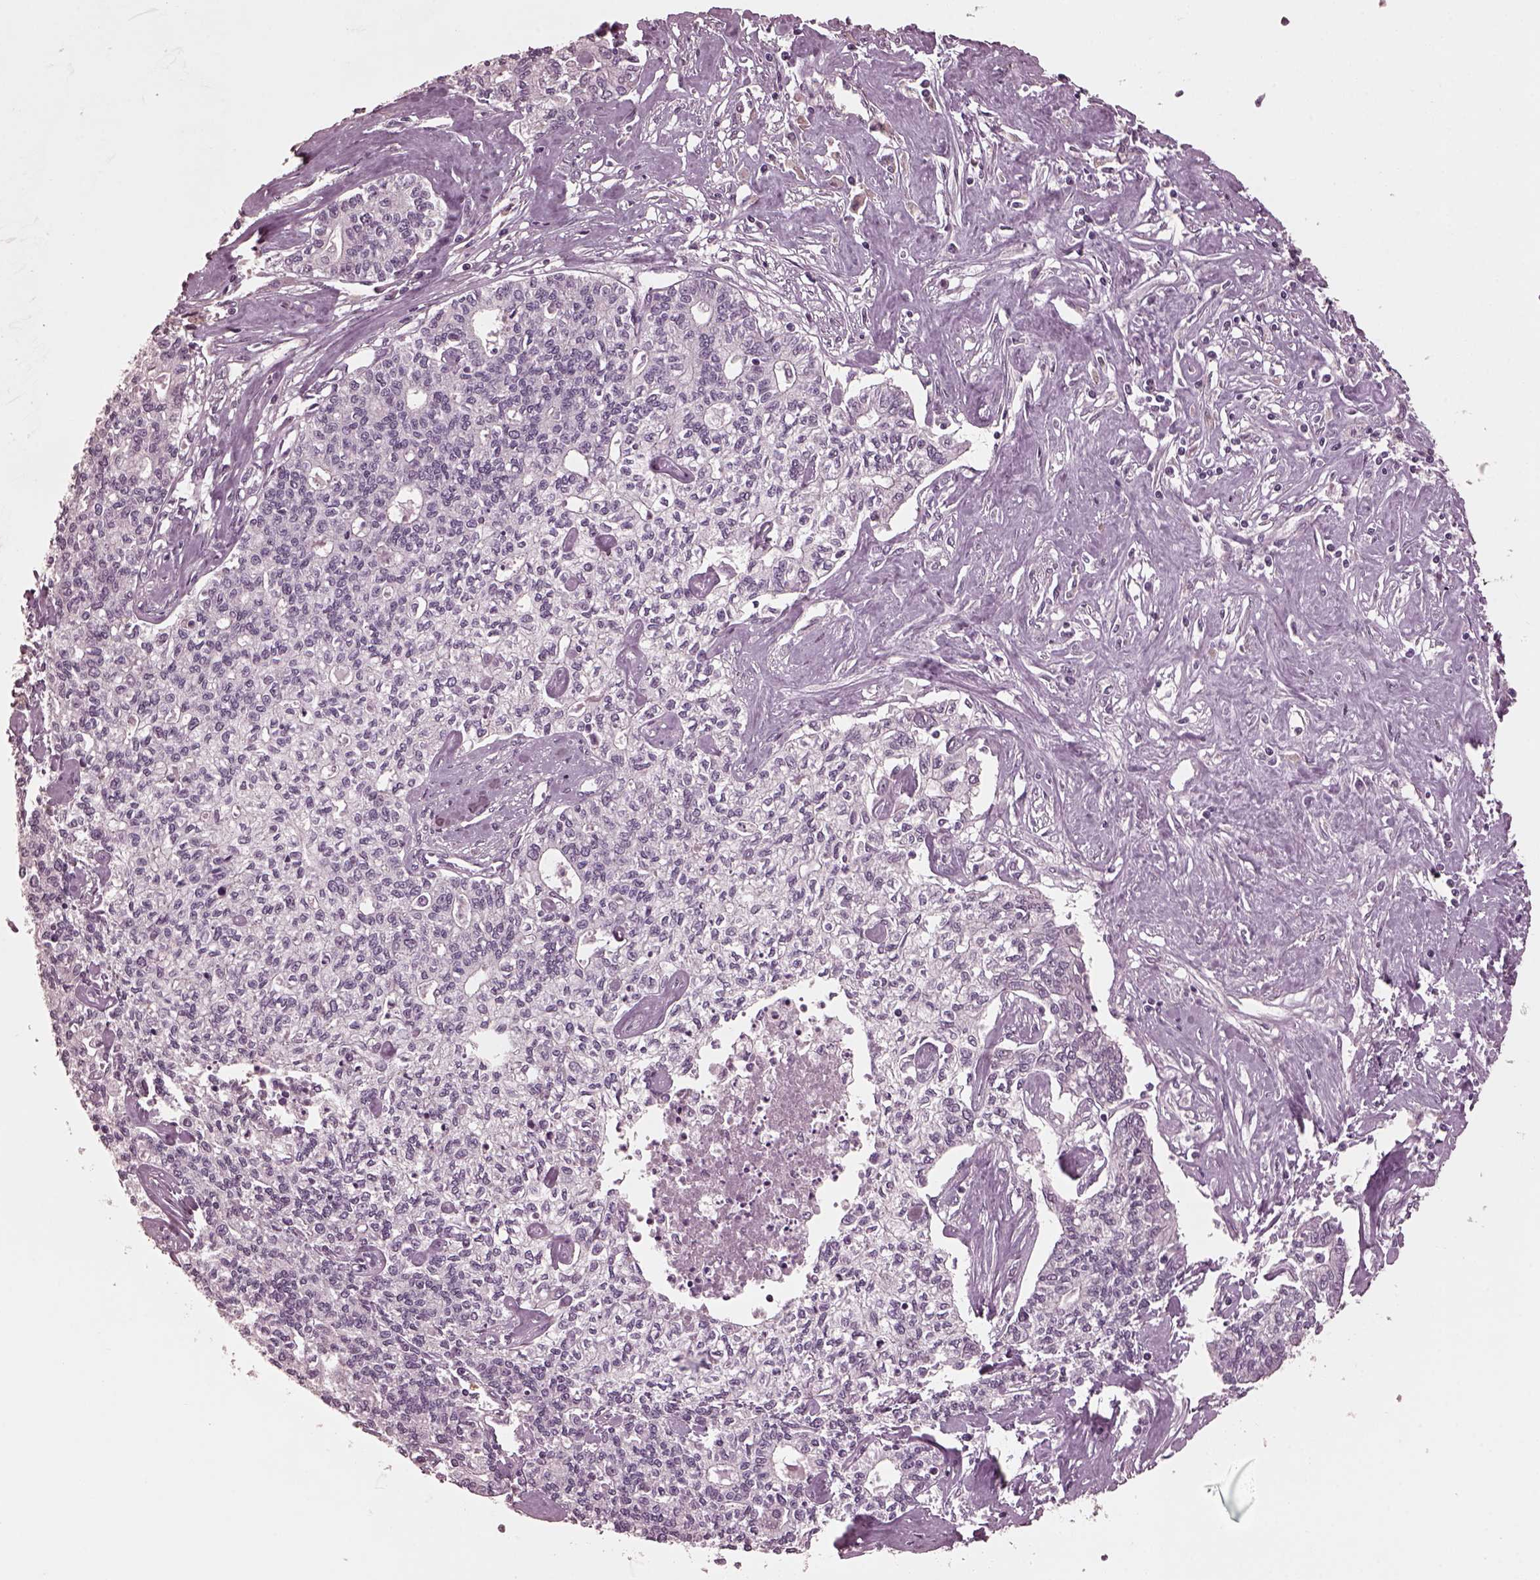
{"staining": {"intensity": "negative", "quantity": "none", "location": "none"}, "tissue": "liver cancer", "cell_type": "Tumor cells", "image_type": "cancer", "snomed": [{"axis": "morphology", "description": "Cholangiocarcinoma"}, {"axis": "topography", "description": "Liver"}], "caption": "Liver cholangiocarcinoma was stained to show a protein in brown. There is no significant expression in tumor cells.", "gene": "CGA", "patient": {"sex": "female", "age": 61}}